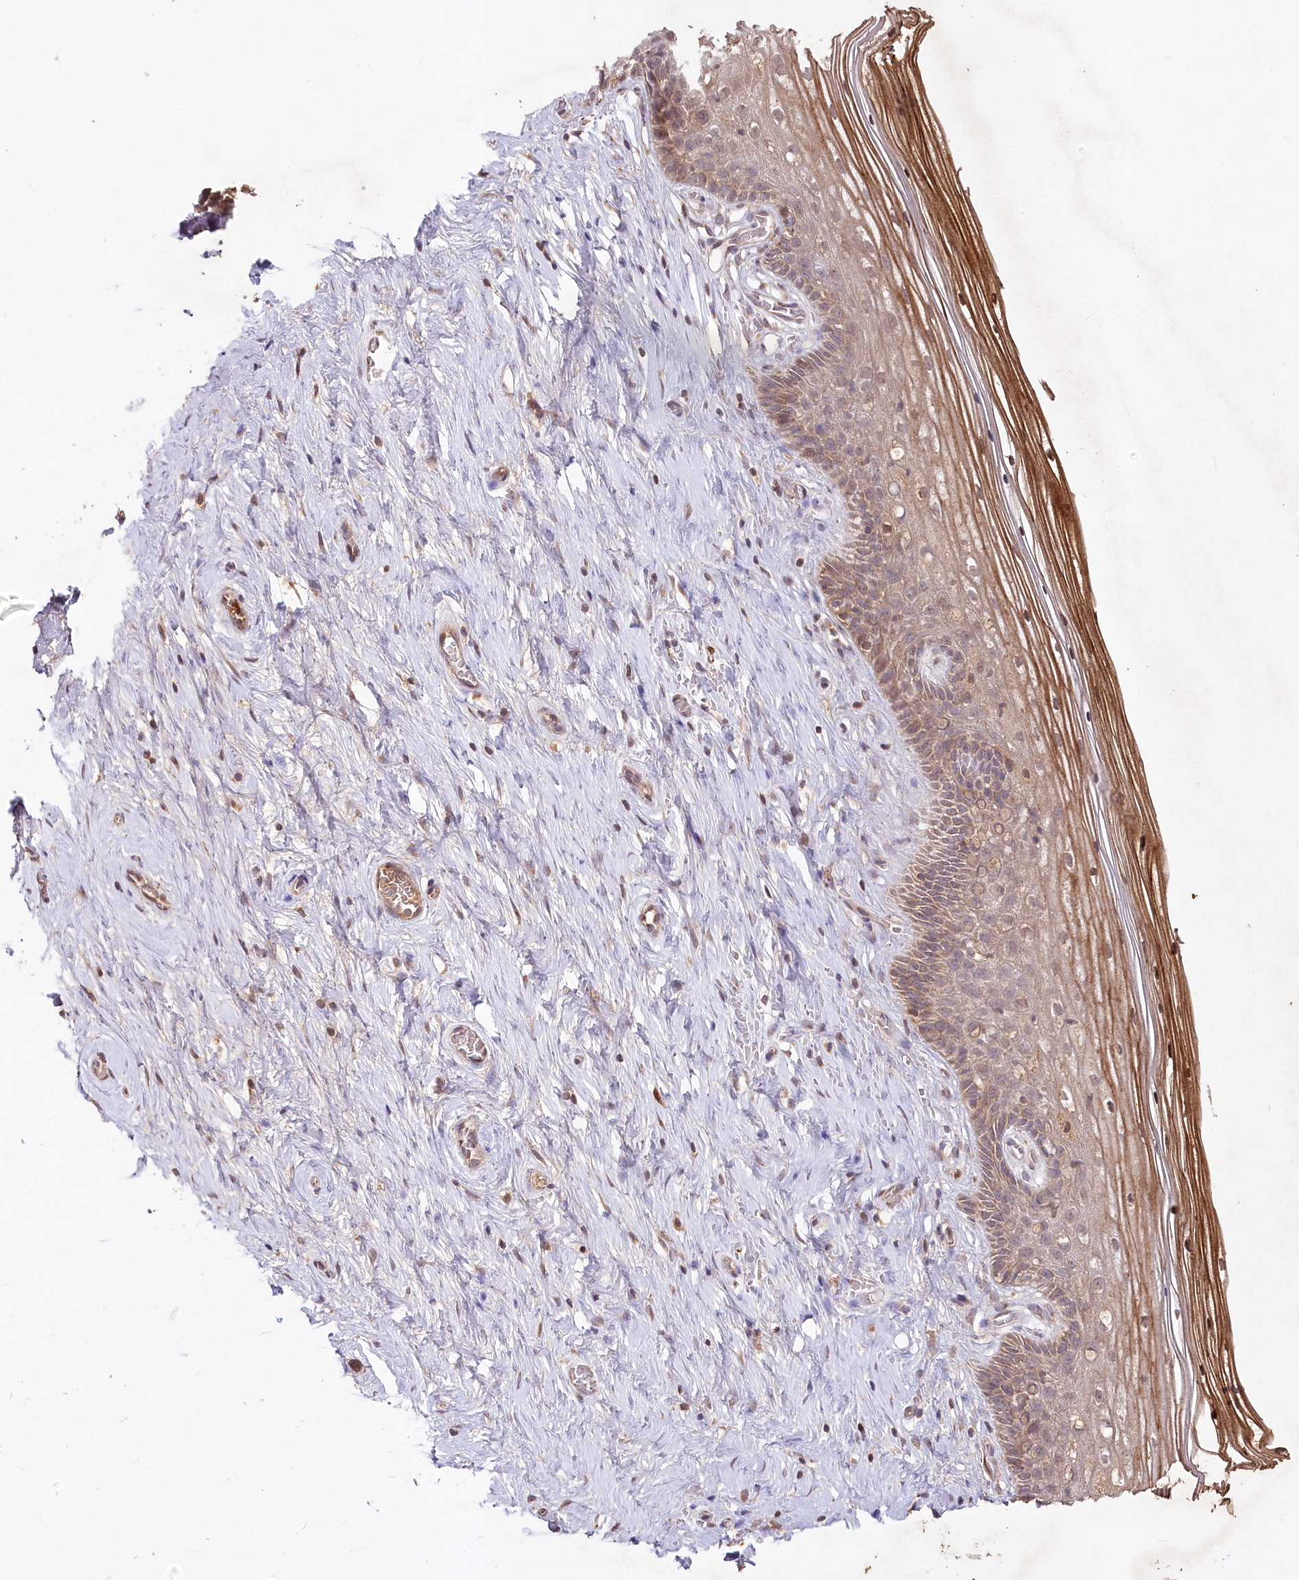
{"staining": {"intensity": "moderate", "quantity": ">75%", "location": "cytoplasmic/membranous"}, "tissue": "cervix", "cell_type": "Glandular cells", "image_type": "normal", "snomed": [{"axis": "morphology", "description": "Normal tissue, NOS"}, {"axis": "topography", "description": "Cervix"}], "caption": "Human cervix stained with a protein marker displays moderate staining in glandular cells.", "gene": "IRAK1BP1", "patient": {"sex": "female", "age": 33}}